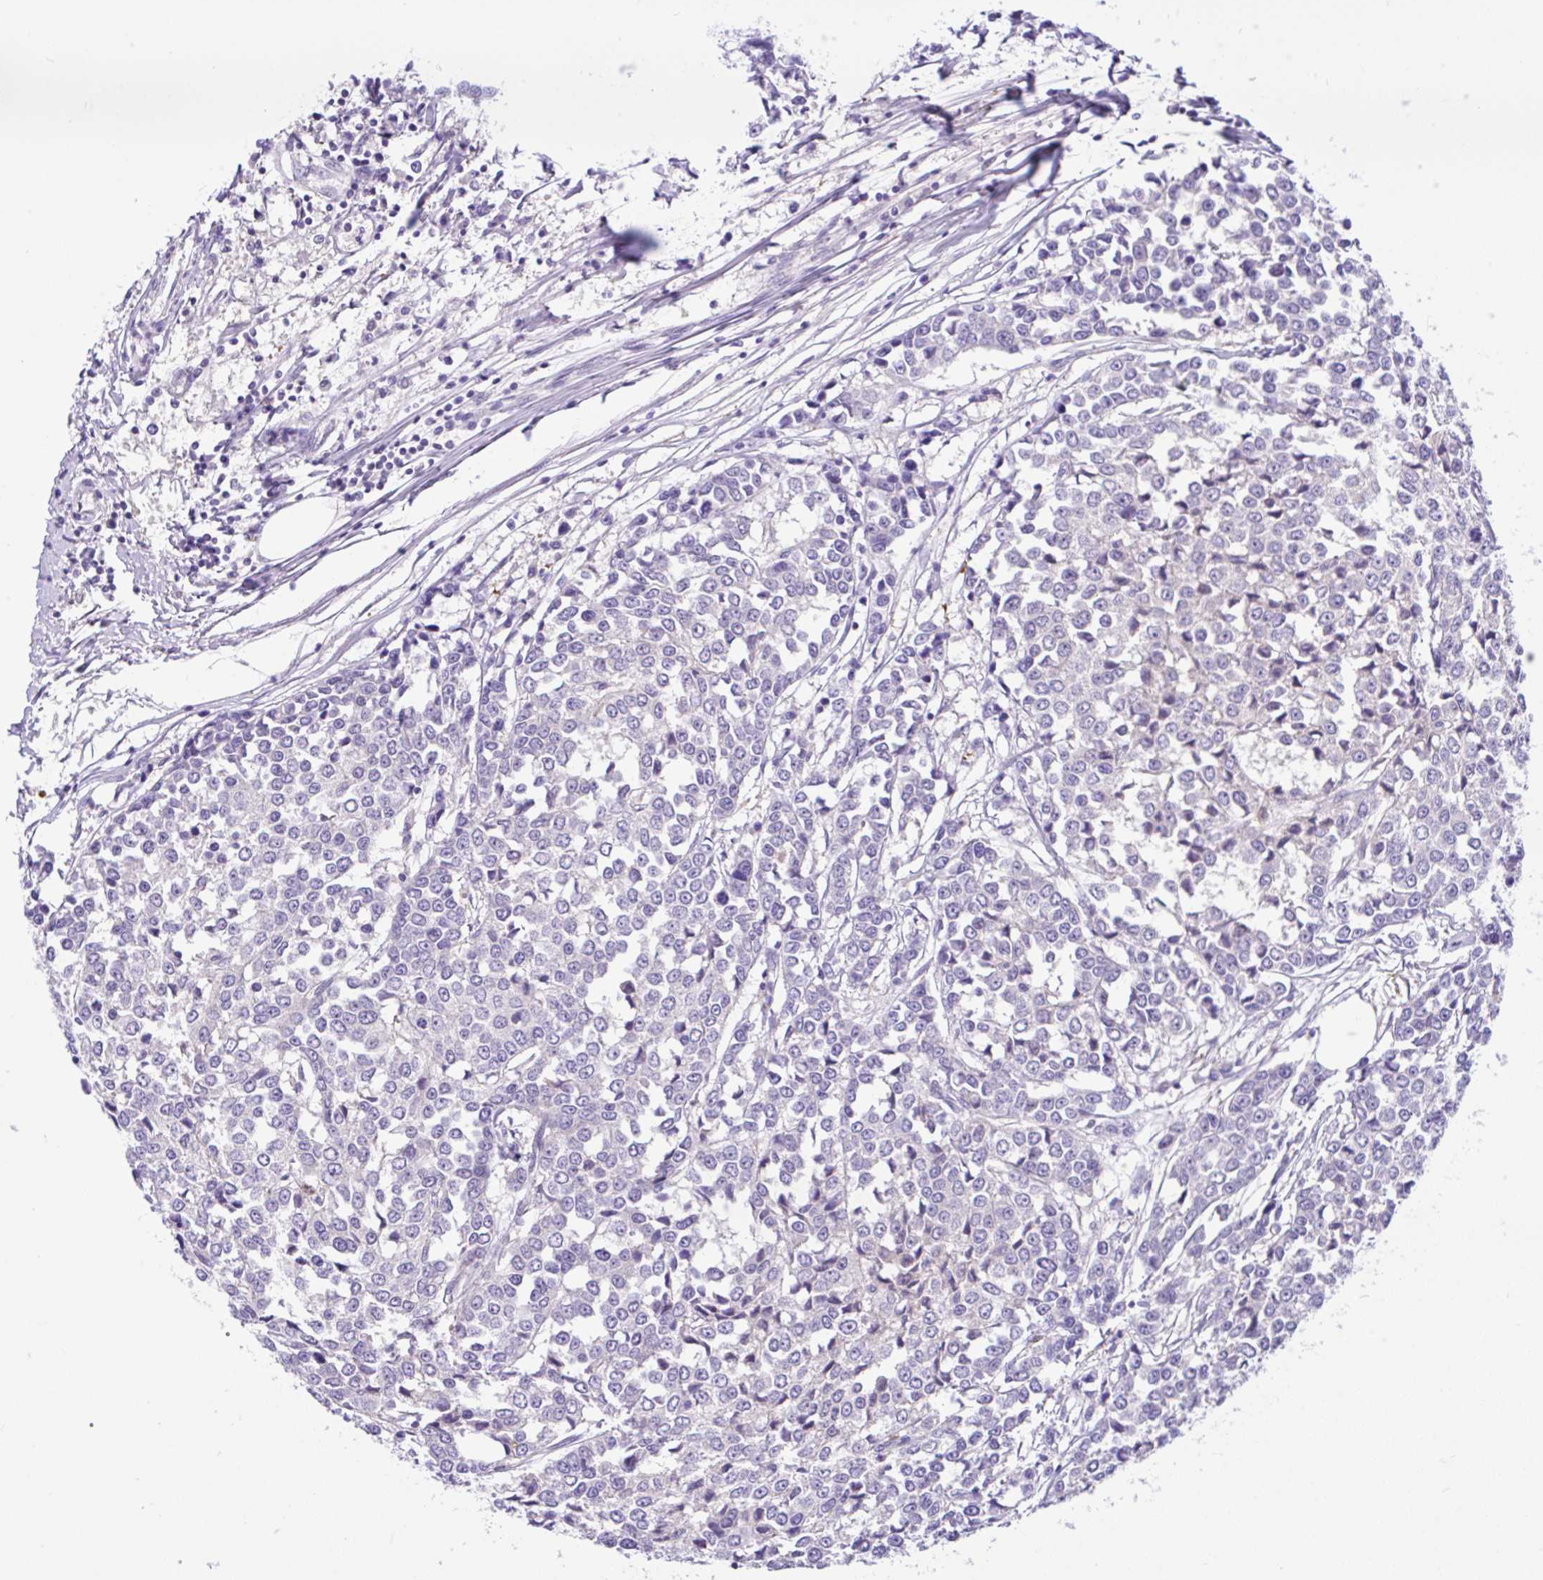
{"staining": {"intensity": "negative", "quantity": "none", "location": "none"}, "tissue": "breast cancer", "cell_type": "Tumor cells", "image_type": "cancer", "snomed": [{"axis": "morphology", "description": "Duct carcinoma"}, {"axis": "topography", "description": "Breast"}], "caption": "An IHC image of breast cancer is shown. There is no staining in tumor cells of breast cancer.", "gene": "ANO4", "patient": {"sex": "female", "age": 80}}